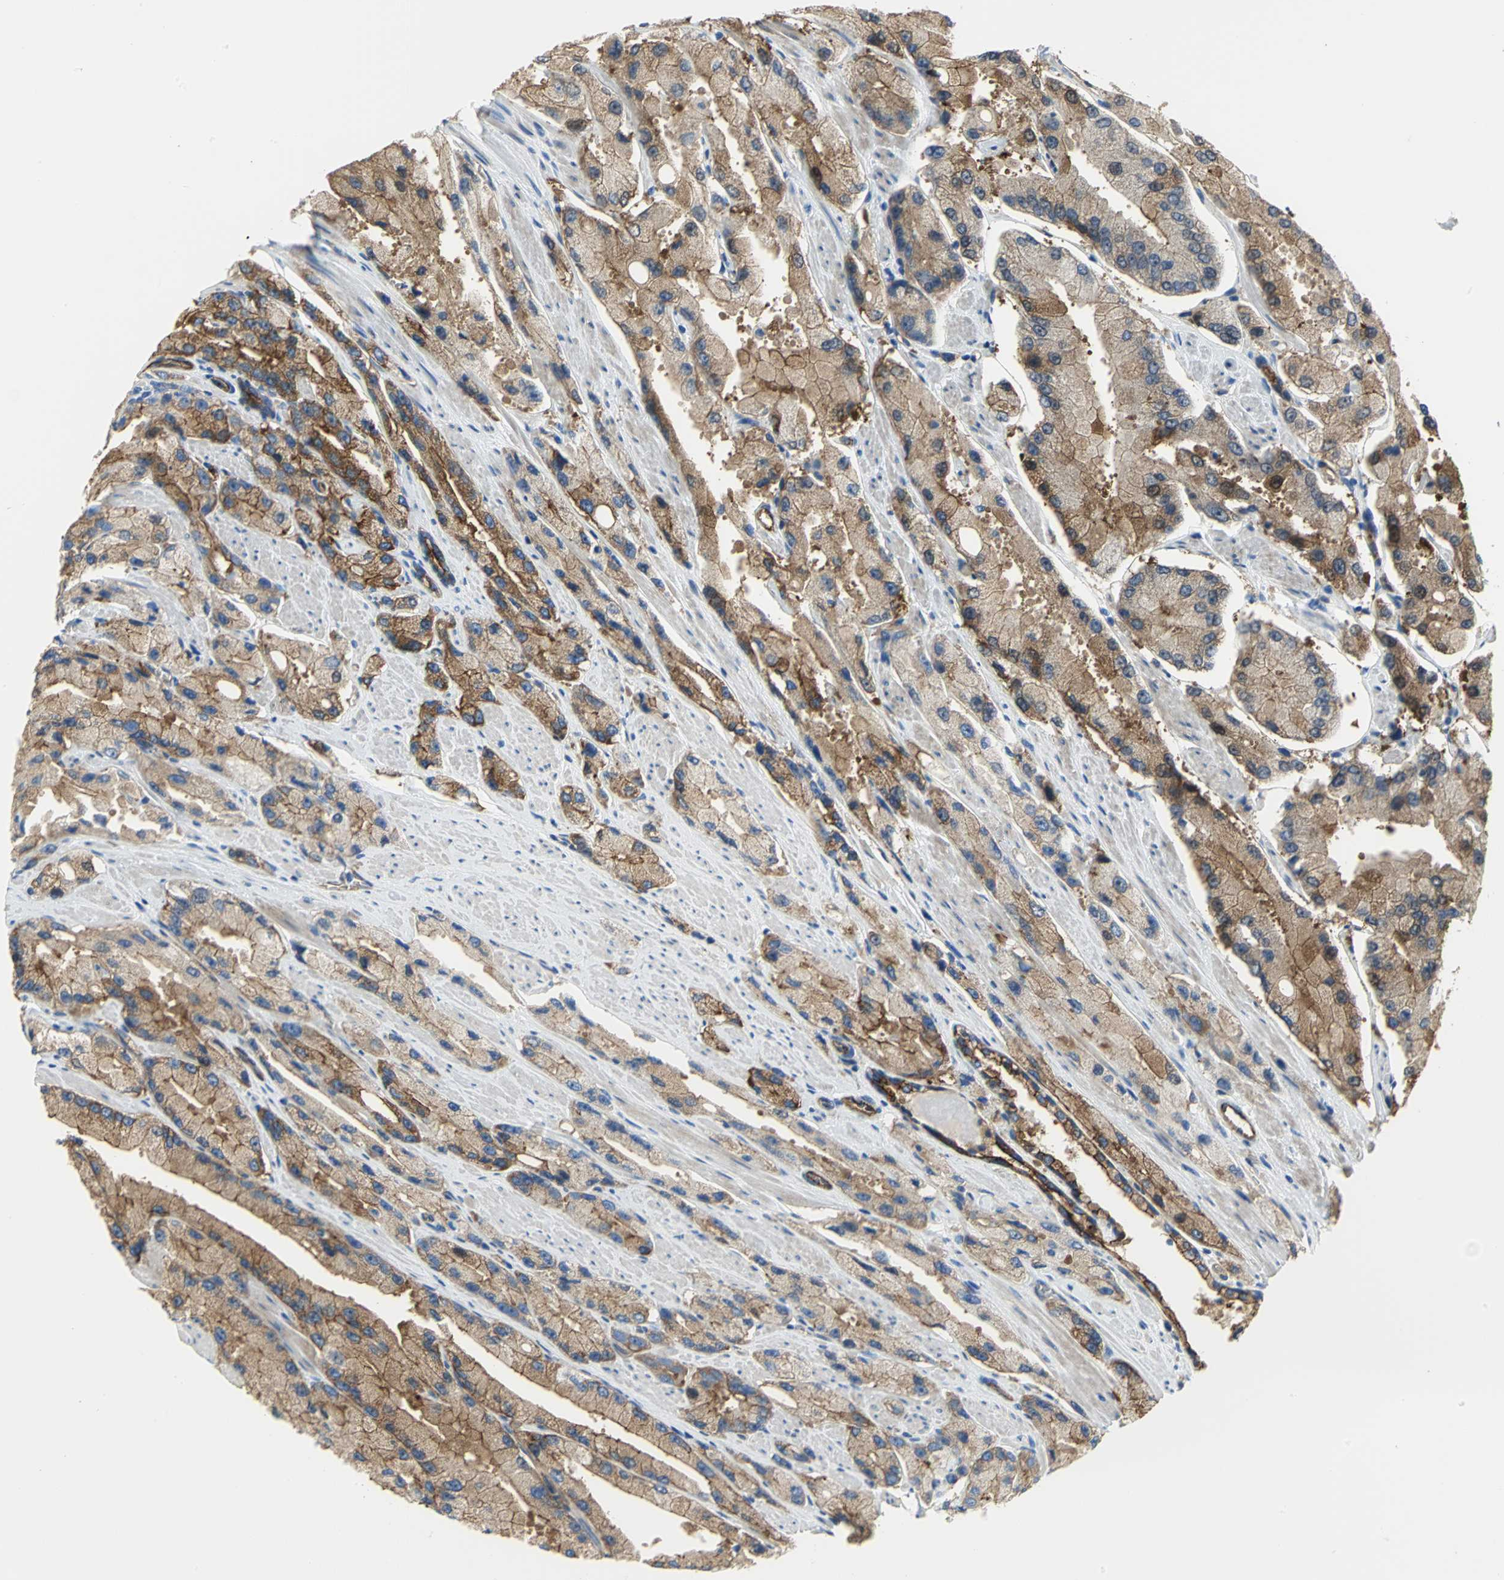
{"staining": {"intensity": "strong", "quantity": ">75%", "location": "cytoplasmic/membranous"}, "tissue": "prostate cancer", "cell_type": "Tumor cells", "image_type": "cancer", "snomed": [{"axis": "morphology", "description": "Adenocarcinoma, High grade"}, {"axis": "topography", "description": "Prostate"}], "caption": "This photomicrograph displays immunohistochemistry (IHC) staining of prostate high-grade adenocarcinoma, with high strong cytoplasmic/membranous positivity in about >75% of tumor cells.", "gene": "FLNB", "patient": {"sex": "male", "age": 58}}